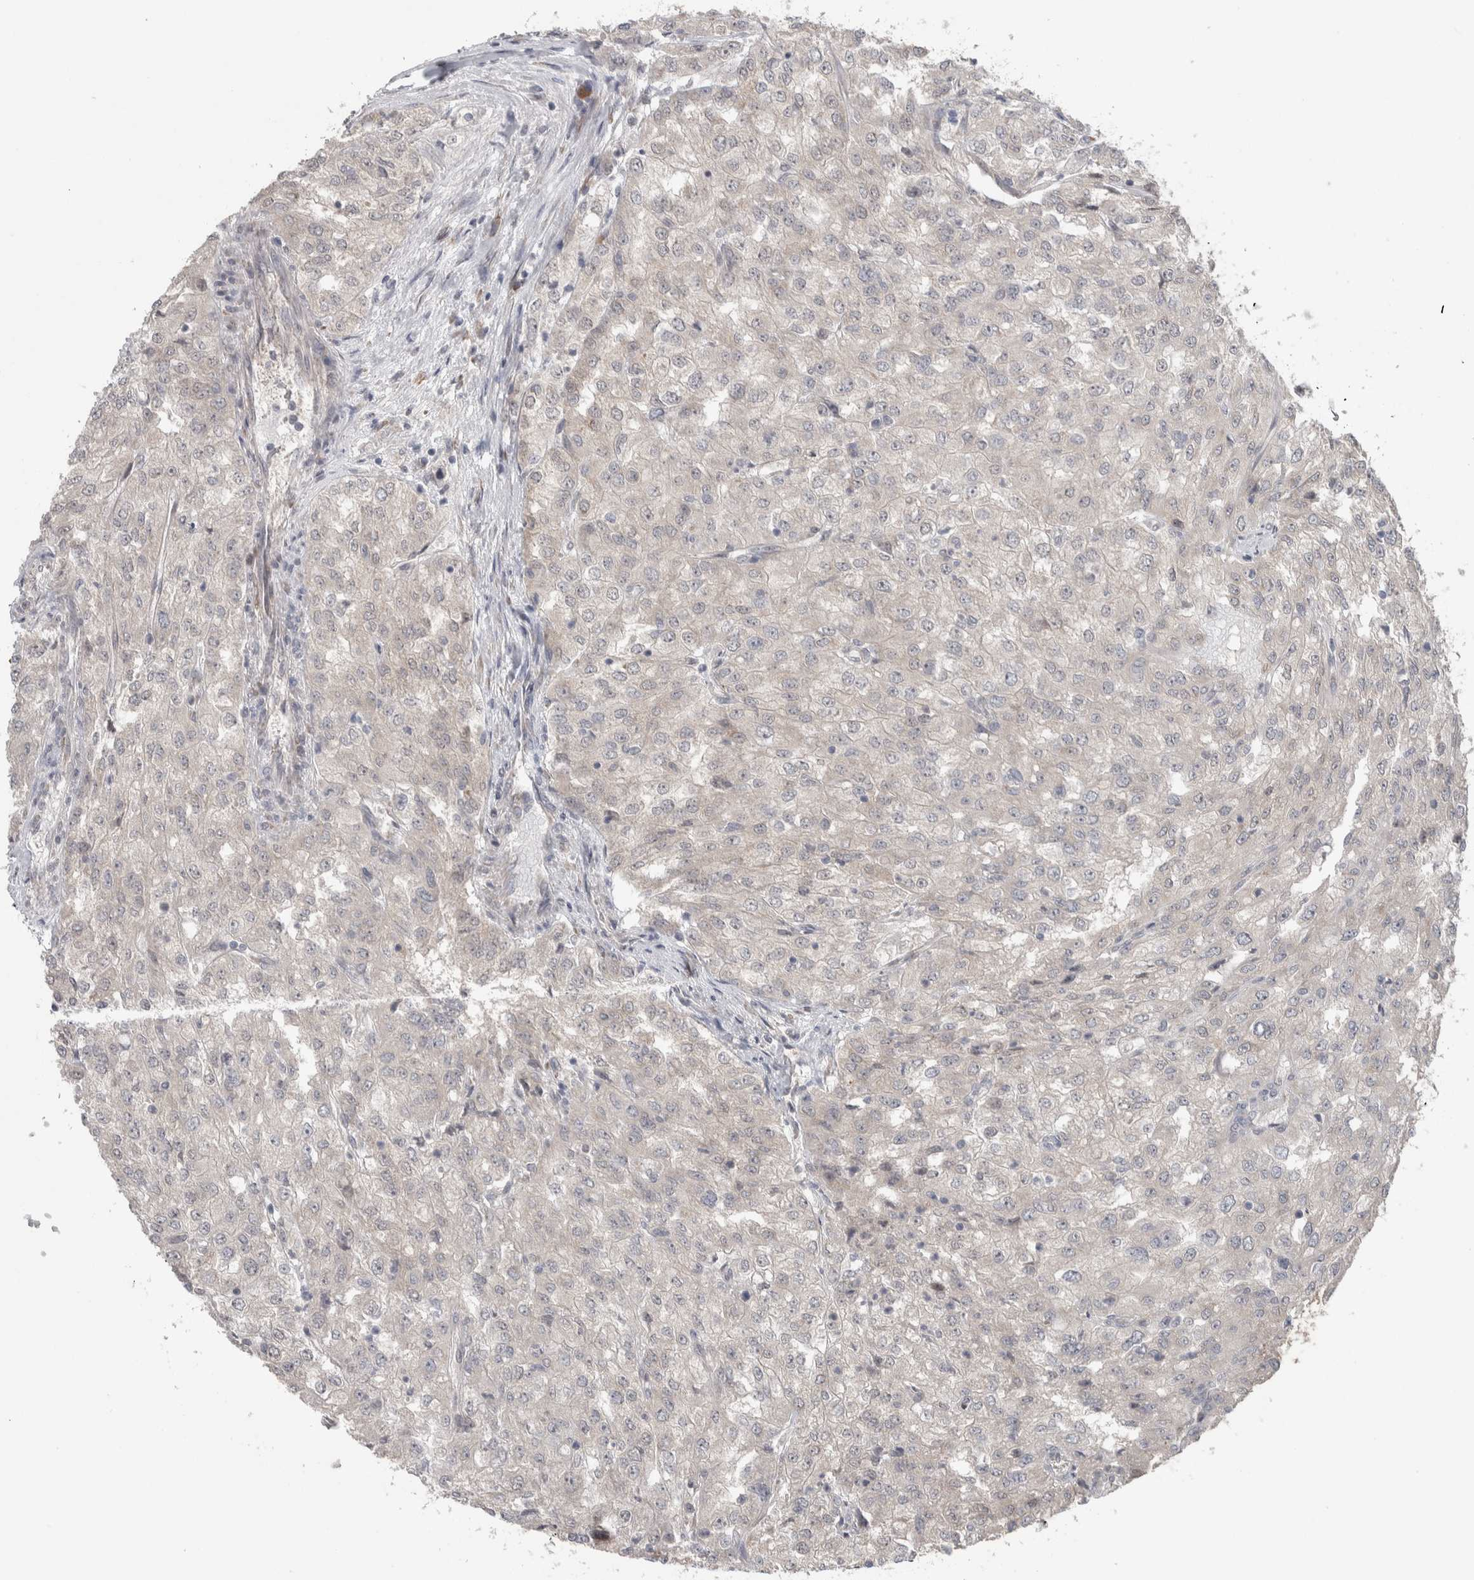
{"staining": {"intensity": "negative", "quantity": "none", "location": "none"}, "tissue": "renal cancer", "cell_type": "Tumor cells", "image_type": "cancer", "snomed": [{"axis": "morphology", "description": "Adenocarcinoma, NOS"}, {"axis": "topography", "description": "Kidney"}], "caption": "Tumor cells show no significant staining in renal cancer (adenocarcinoma). The staining was performed using DAB to visualize the protein expression in brown, while the nuclei were stained in blue with hematoxylin (Magnification: 20x).", "gene": "CUL2", "patient": {"sex": "female", "age": 54}}